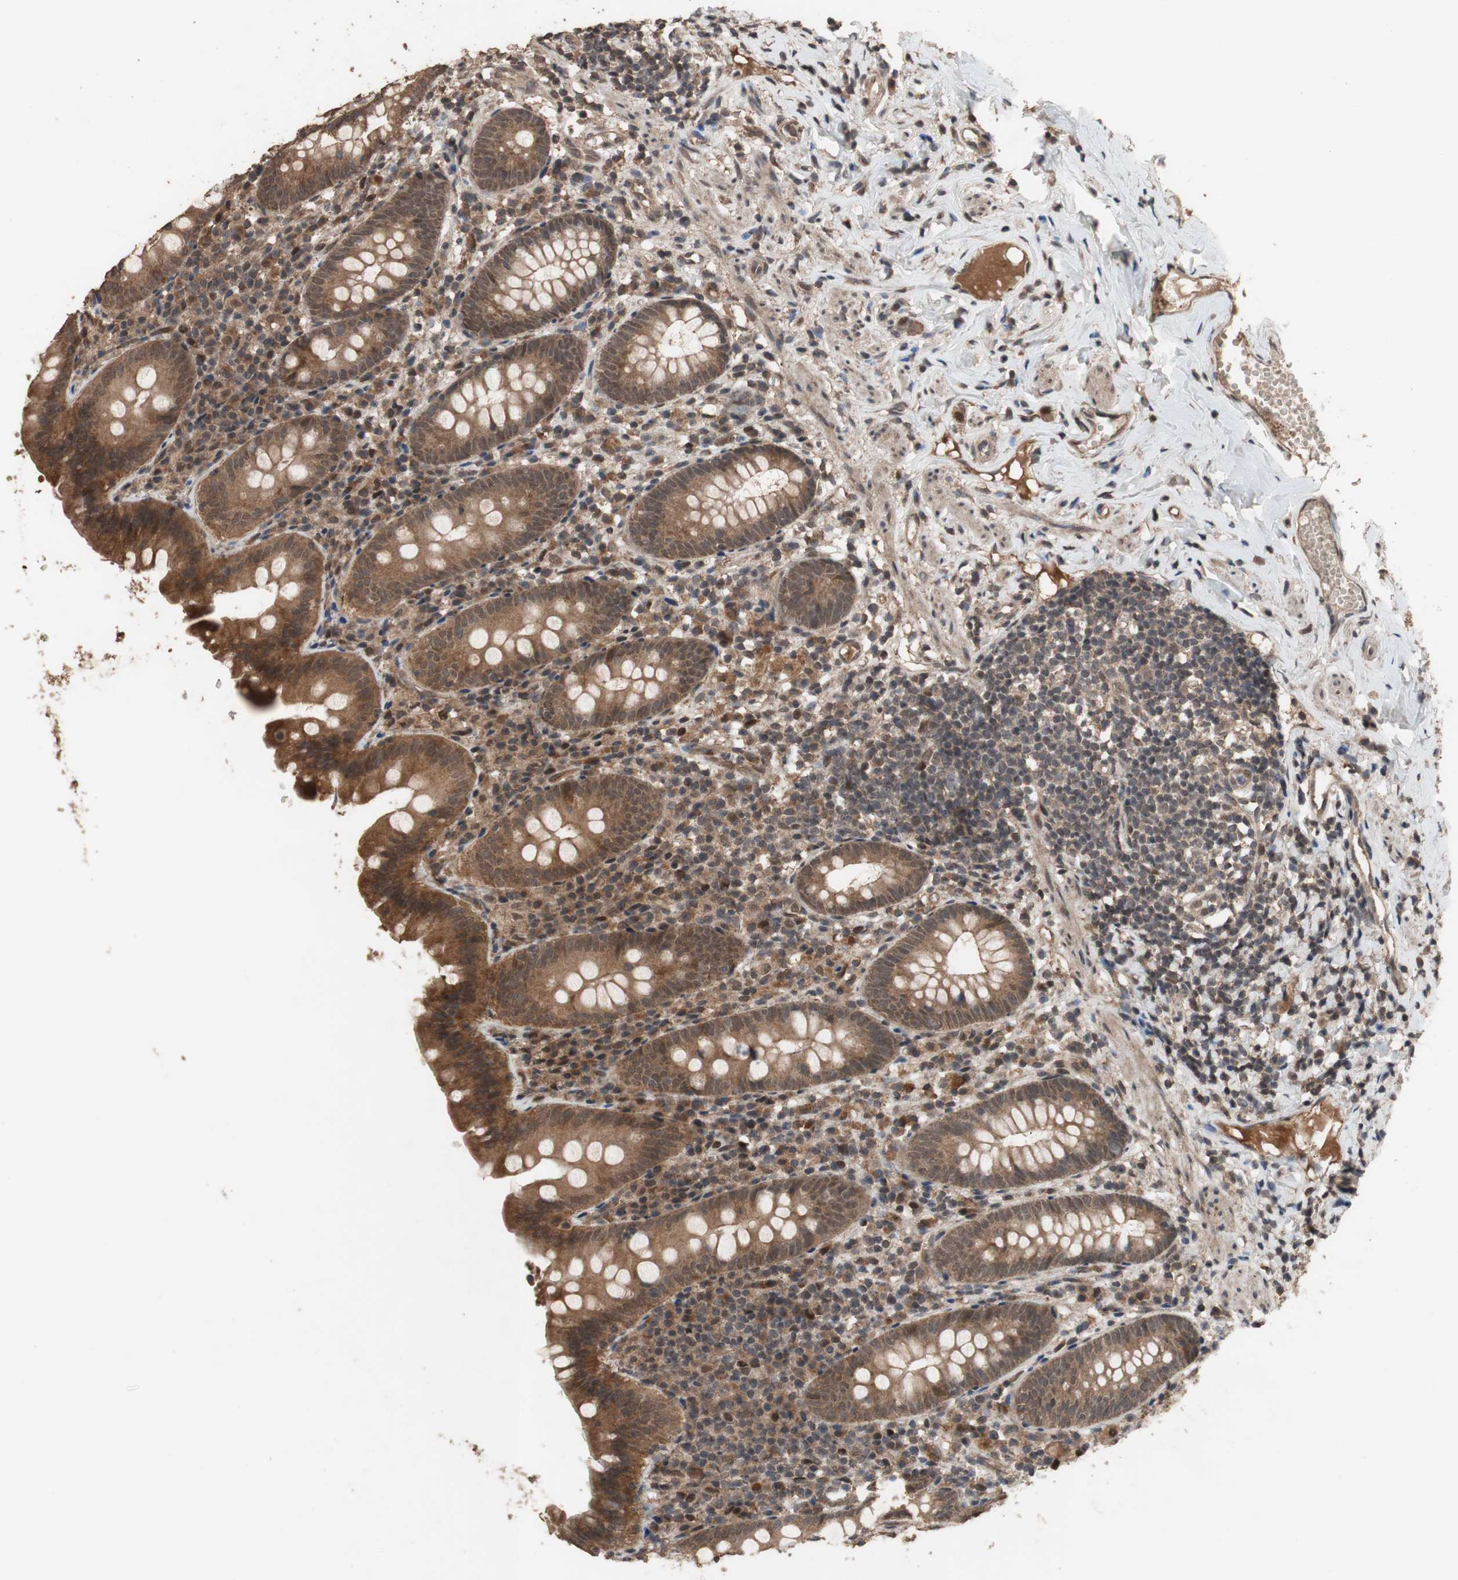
{"staining": {"intensity": "moderate", "quantity": ">75%", "location": "cytoplasmic/membranous,nuclear"}, "tissue": "appendix", "cell_type": "Glandular cells", "image_type": "normal", "snomed": [{"axis": "morphology", "description": "Normal tissue, NOS"}, {"axis": "topography", "description": "Appendix"}], "caption": "Immunohistochemical staining of normal appendix demonstrates medium levels of moderate cytoplasmic/membranous,nuclear positivity in about >75% of glandular cells.", "gene": "KANSL1", "patient": {"sex": "male", "age": 52}}